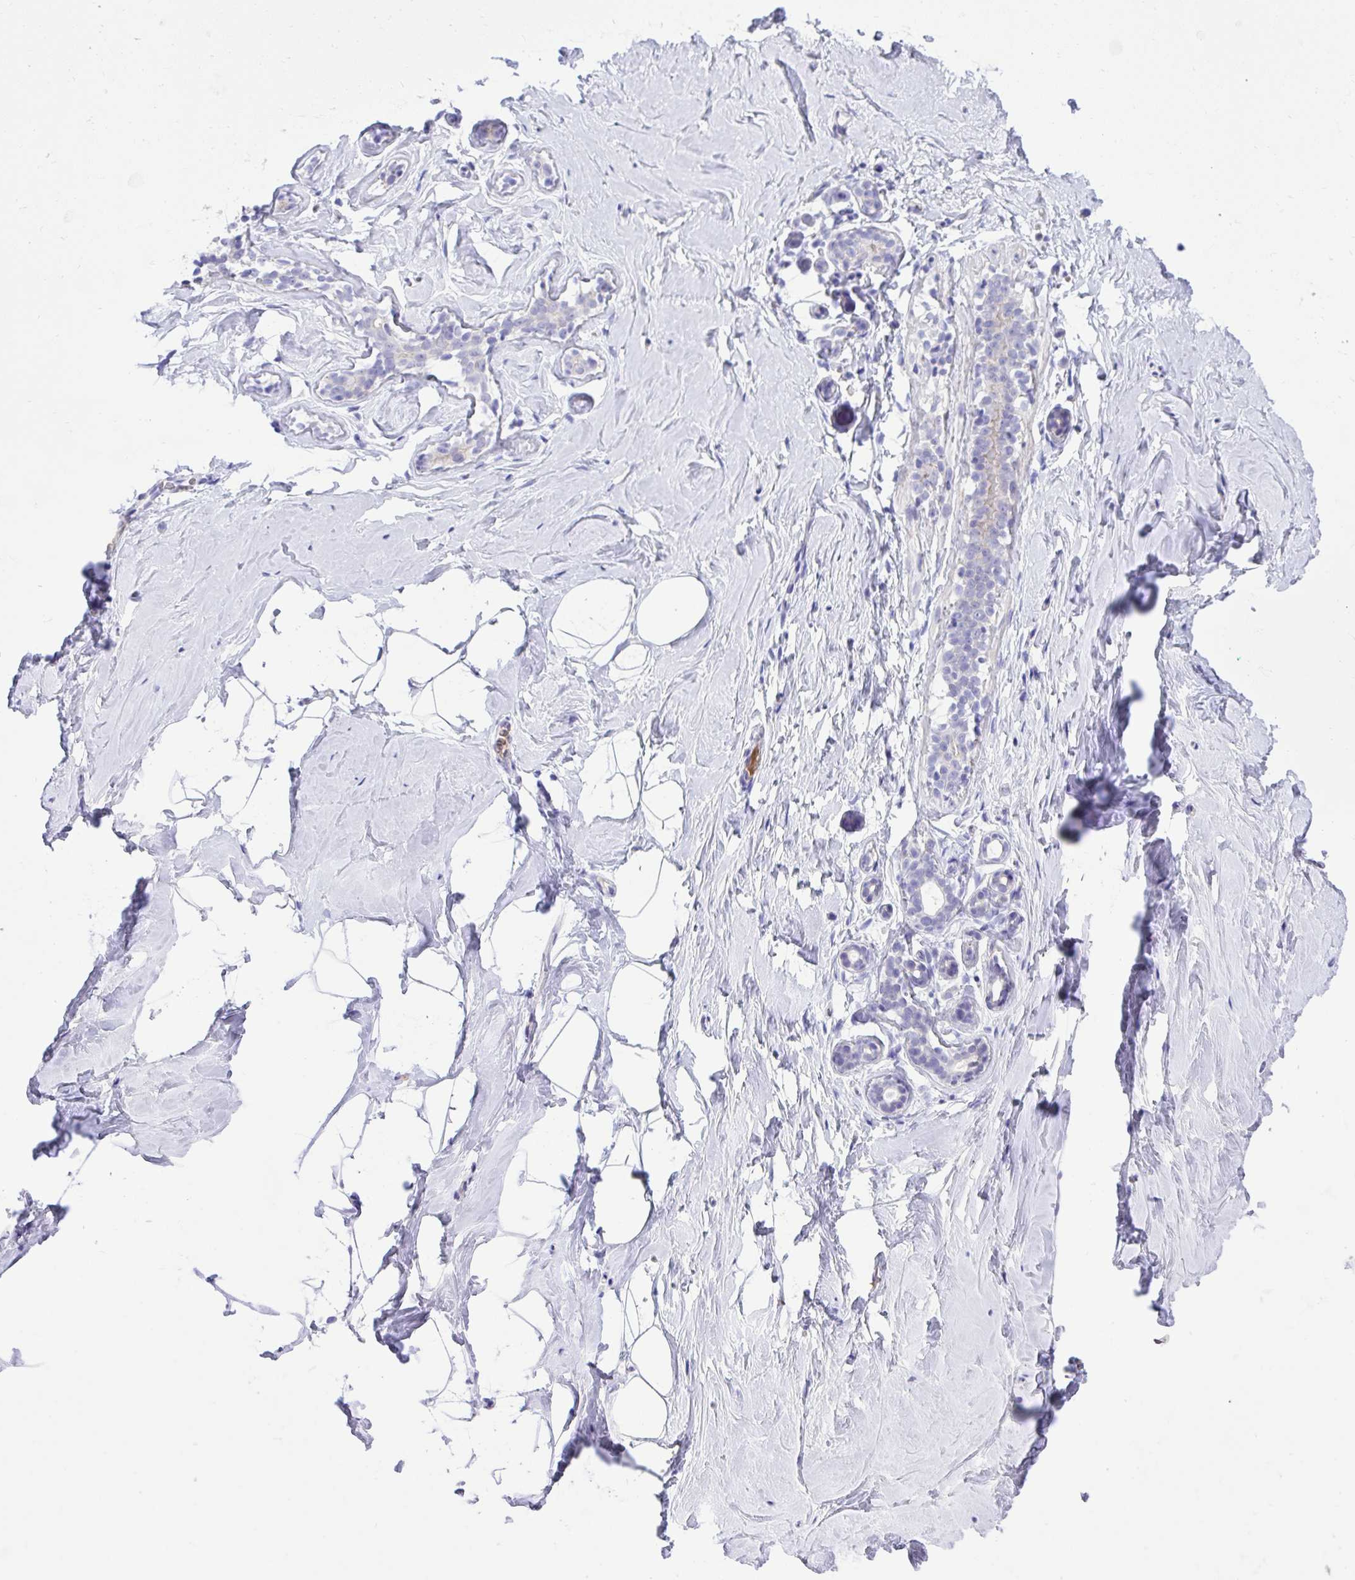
{"staining": {"intensity": "negative", "quantity": "none", "location": "none"}, "tissue": "breast", "cell_type": "Adipocytes", "image_type": "normal", "snomed": [{"axis": "morphology", "description": "Normal tissue, NOS"}, {"axis": "topography", "description": "Breast"}], "caption": "Micrograph shows no significant protein staining in adipocytes of unremarkable breast.", "gene": "ST6GALNAC3", "patient": {"sex": "female", "age": 32}}